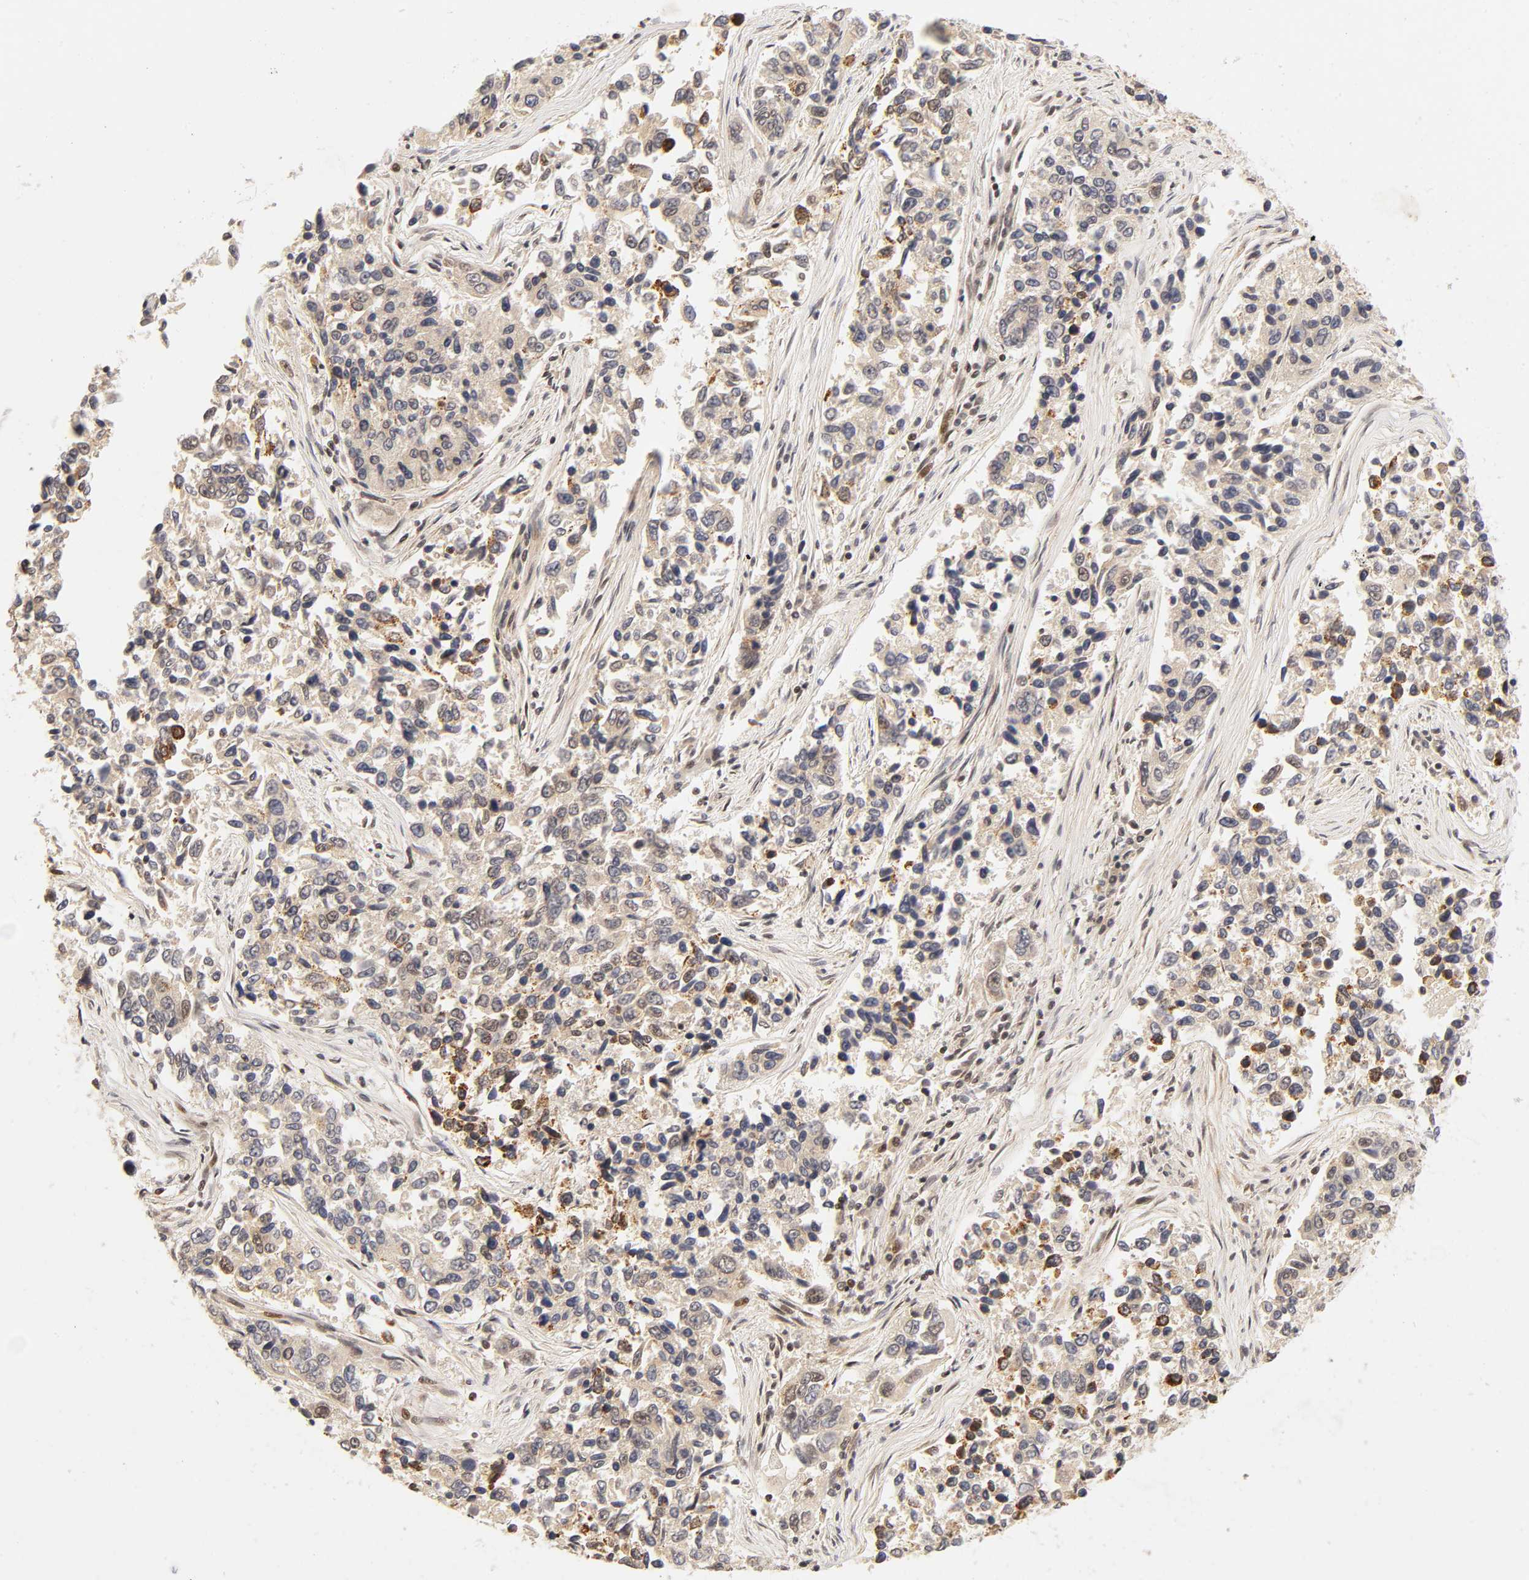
{"staining": {"intensity": "weak", "quantity": "25%-75%", "location": "cytoplasmic/membranous,nuclear"}, "tissue": "lung cancer", "cell_type": "Tumor cells", "image_type": "cancer", "snomed": [{"axis": "morphology", "description": "Adenocarcinoma, NOS"}, {"axis": "topography", "description": "Lung"}], "caption": "Human lung adenocarcinoma stained for a protein (brown) reveals weak cytoplasmic/membranous and nuclear positive expression in approximately 25%-75% of tumor cells.", "gene": "TAF10", "patient": {"sex": "male", "age": 84}}